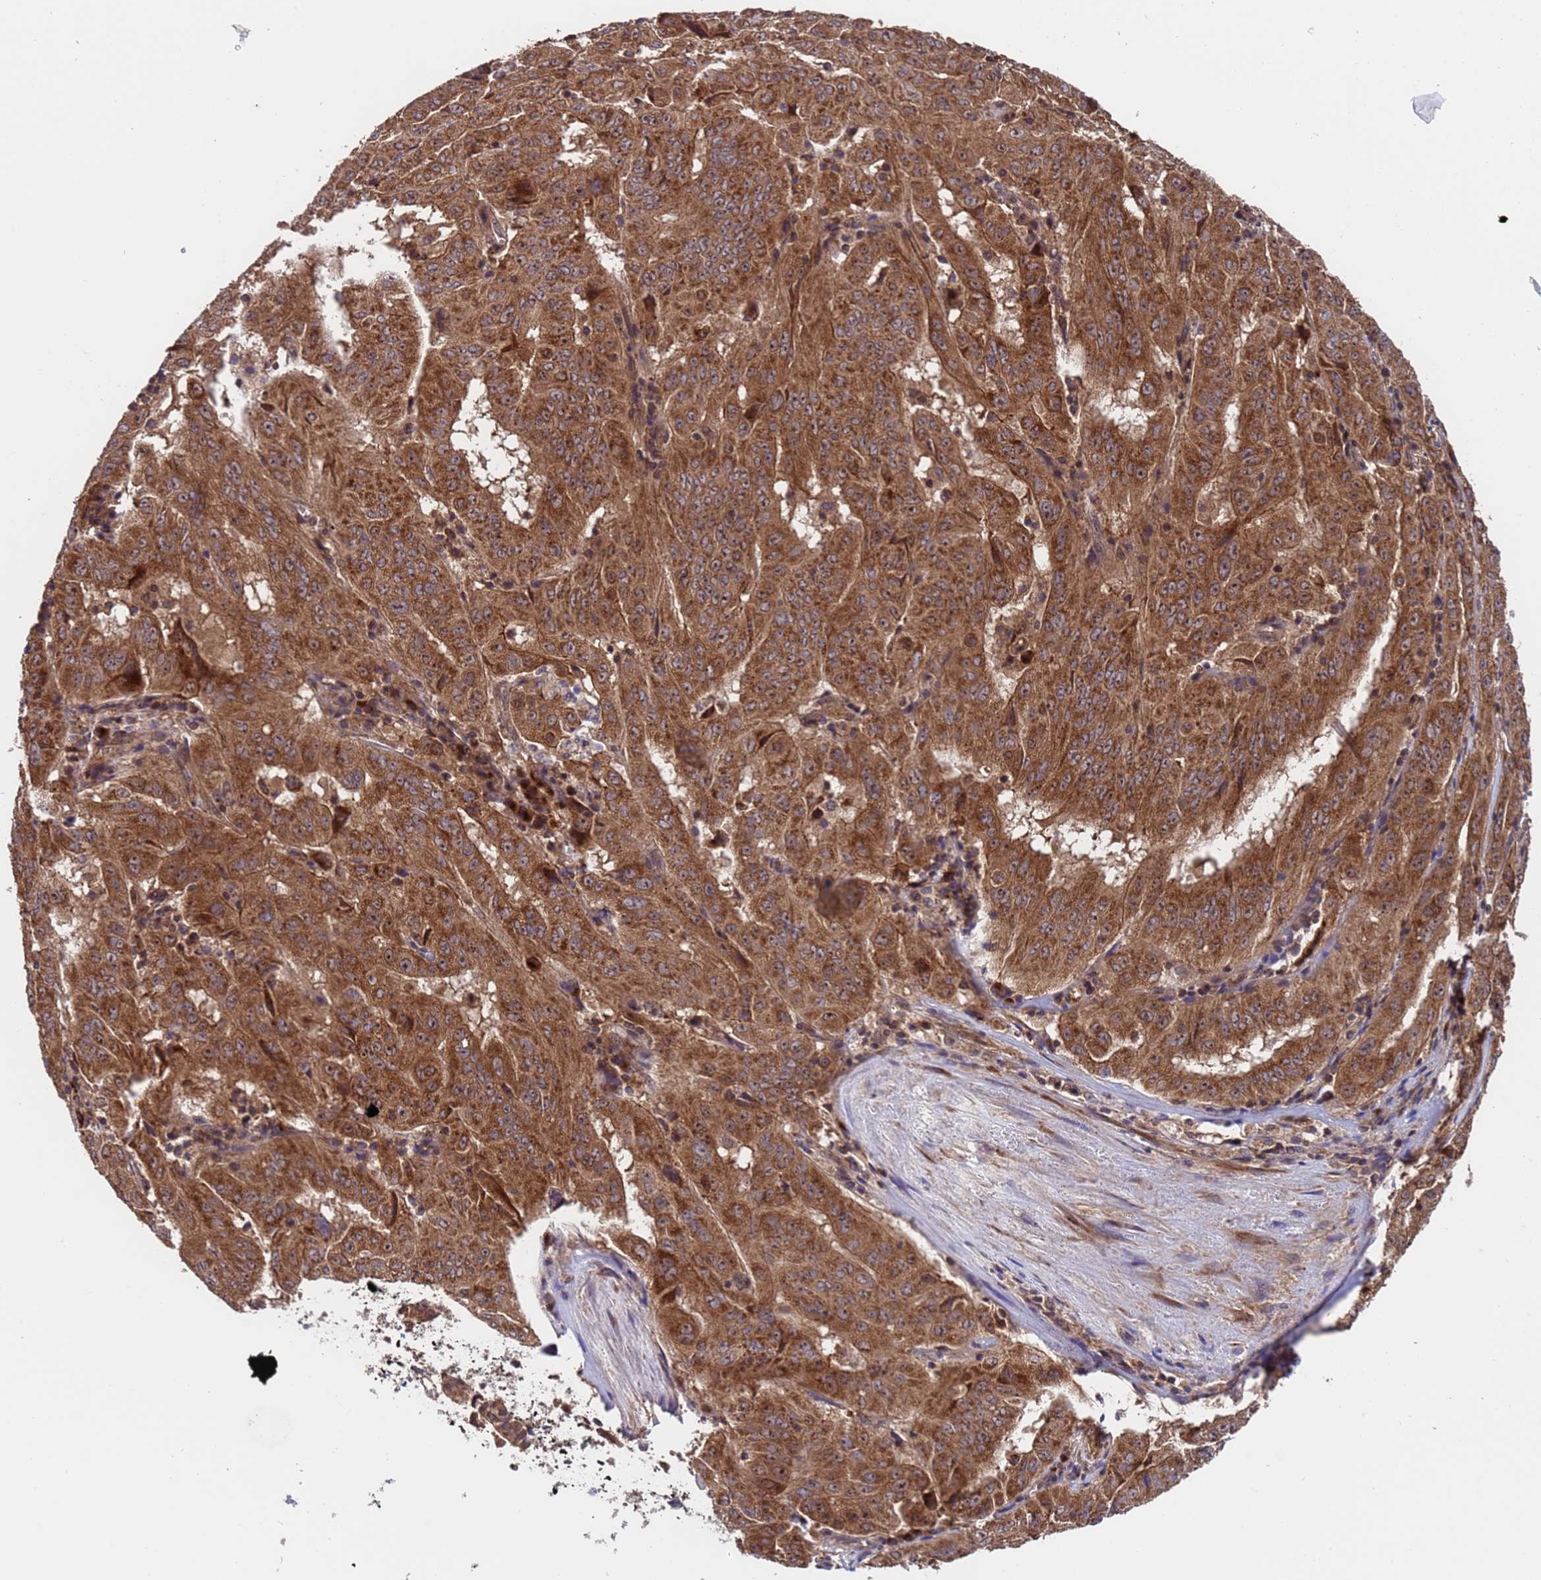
{"staining": {"intensity": "strong", "quantity": ">75%", "location": "cytoplasmic/membranous"}, "tissue": "pancreatic cancer", "cell_type": "Tumor cells", "image_type": "cancer", "snomed": [{"axis": "morphology", "description": "Adenocarcinoma, NOS"}, {"axis": "topography", "description": "Pancreas"}], "caption": "Immunohistochemical staining of pancreatic cancer exhibits high levels of strong cytoplasmic/membranous staining in about >75% of tumor cells. (brown staining indicates protein expression, while blue staining denotes nuclei).", "gene": "TSR3", "patient": {"sex": "male", "age": 63}}